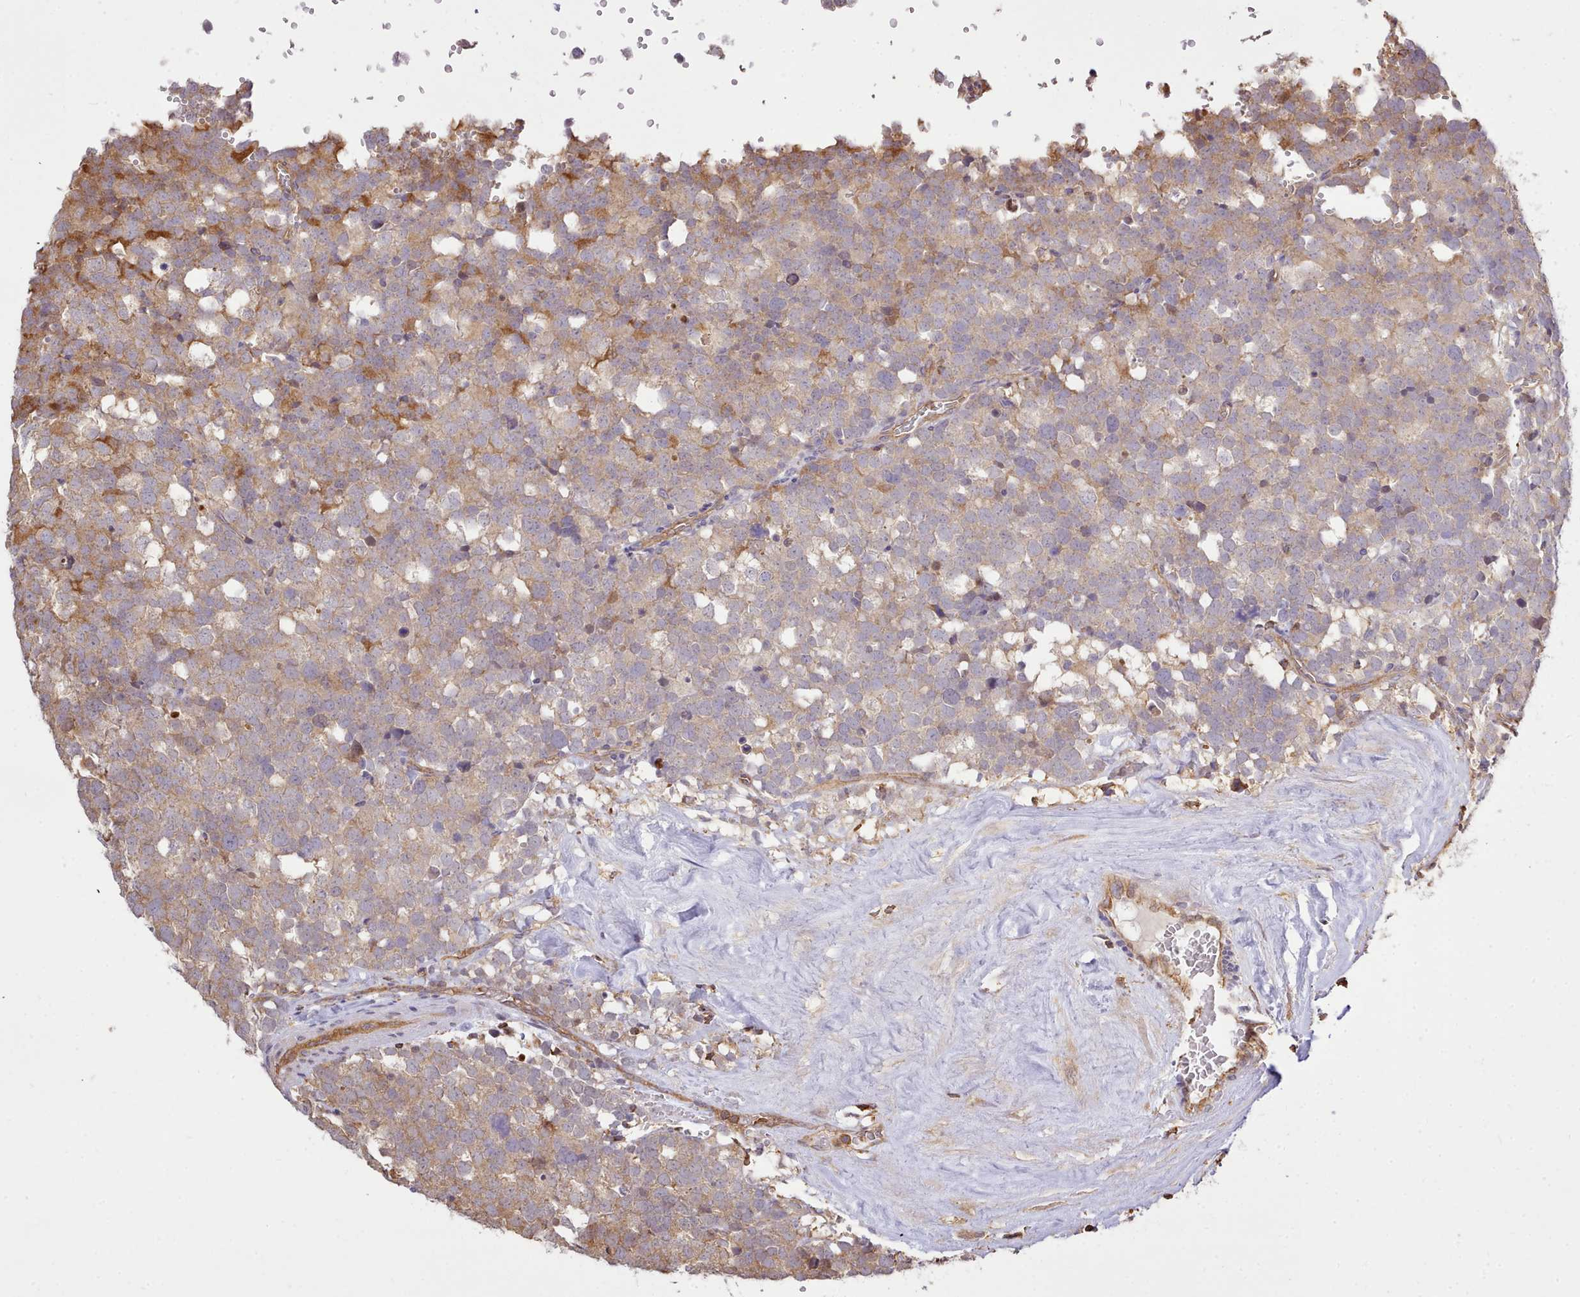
{"staining": {"intensity": "moderate", "quantity": "25%-75%", "location": "cytoplasmic/membranous"}, "tissue": "testis cancer", "cell_type": "Tumor cells", "image_type": "cancer", "snomed": [{"axis": "morphology", "description": "Seminoma, NOS"}, {"axis": "topography", "description": "Testis"}], "caption": "Human testis cancer (seminoma) stained with a brown dye displays moderate cytoplasmic/membranous positive staining in about 25%-75% of tumor cells.", "gene": "CAPZA1", "patient": {"sex": "male", "age": 71}}